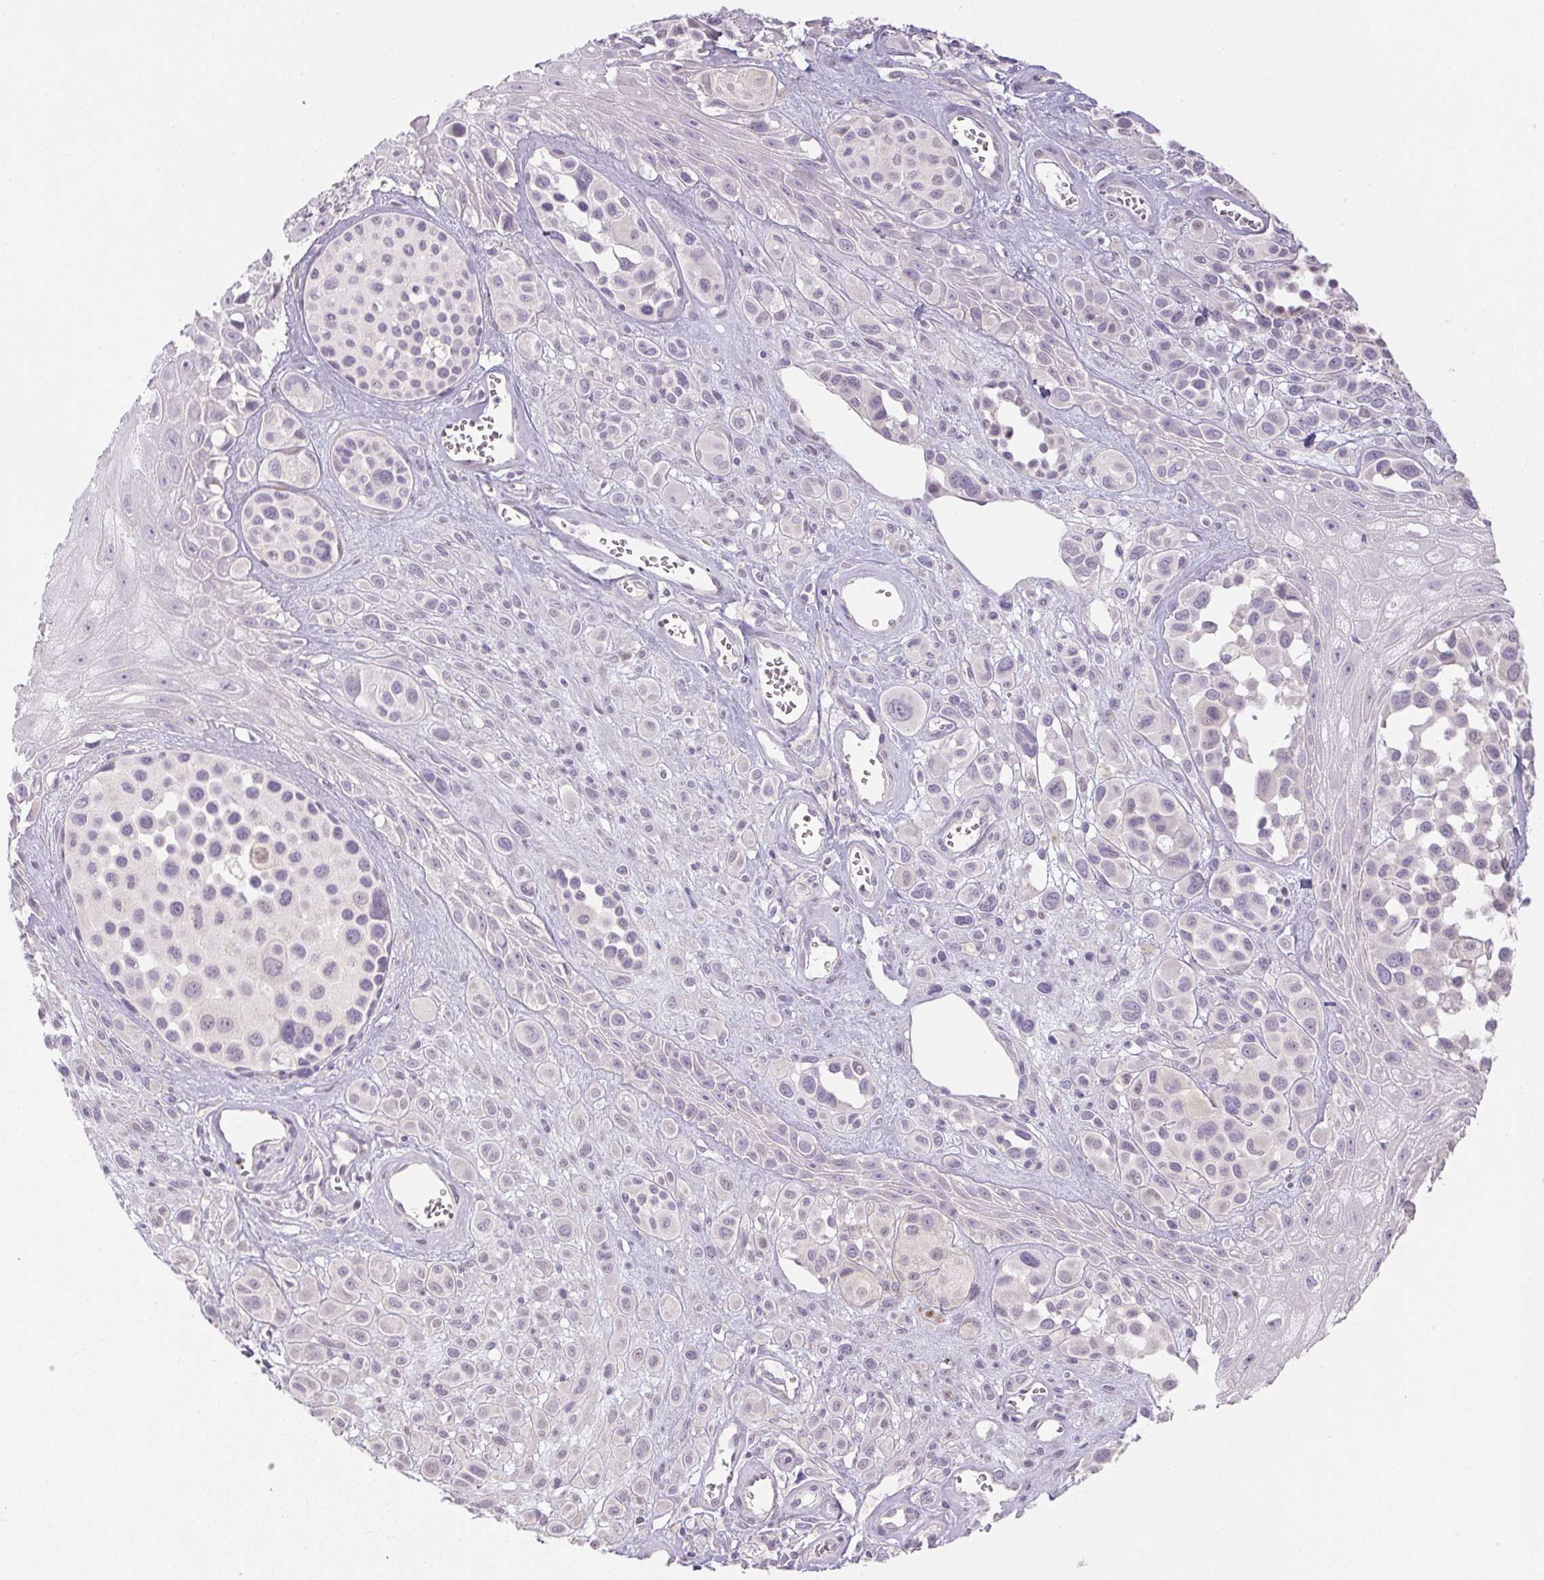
{"staining": {"intensity": "negative", "quantity": "none", "location": "none"}, "tissue": "melanoma", "cell_type": "Tumor cells", "image_type": "cancer", "snomed": [{"axis": "morphology", "description": "Malignant melanoma, NOS"}, {"axis": "topography", "description": "Skin"}], "caption": "This is an immunohistochemistry histopathology image of melanoma. There is no expression in tumor cells.", "gene": "CTCFL", "patient": {"sex": "male", "age": 77}}